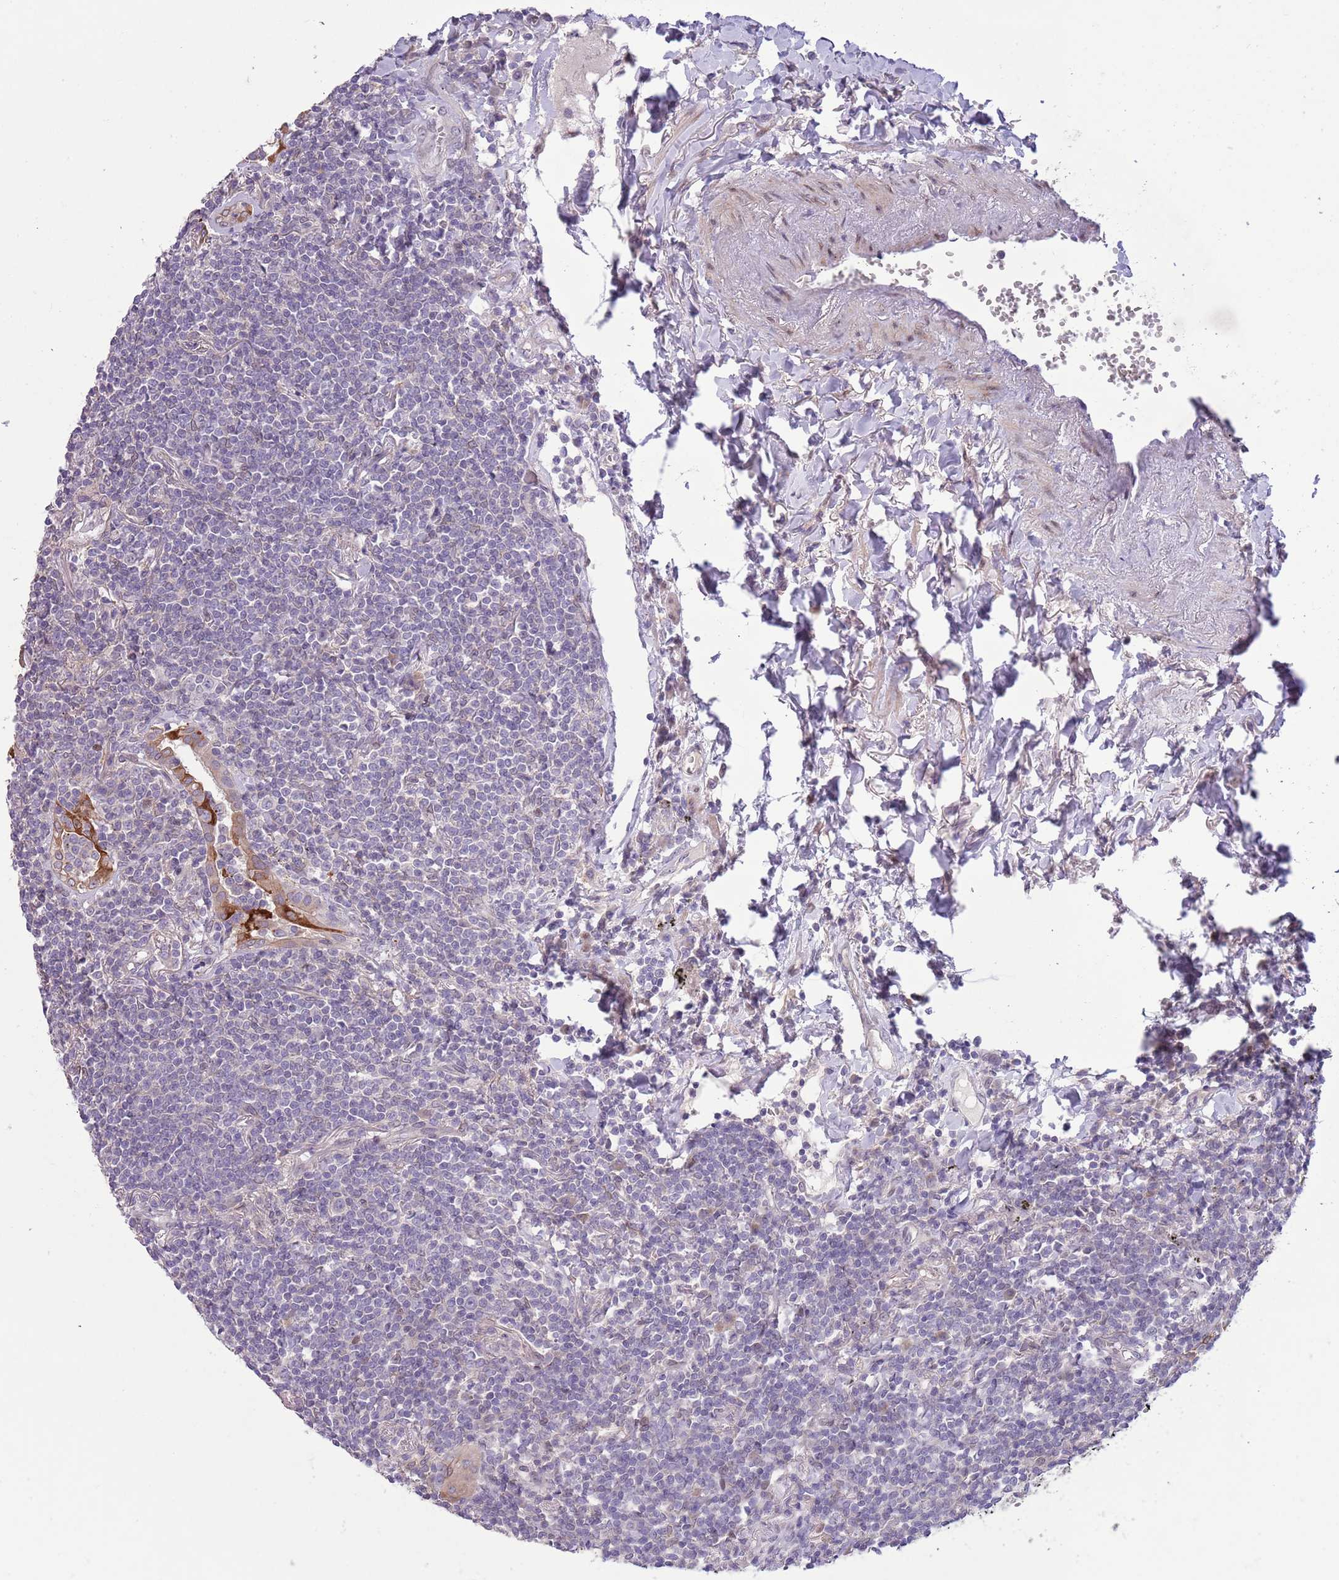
{"staining": {"intensity": "negative", "quantity": "none", "location": "none"}, "tissue": "lymphoma", "cell_type": "Tumor cells", "image_type": "cancer", "snomed": [{"axis": "morphology", "description": "Malignant lymphoma, non-Hodgkin's type, Low grade"}, {"axis": "topography", "description": "Lung"}], "caption": "High magnification brightfield microscopy of malignant lymphoma, non-Hodgkin's type (low-grade) stained with DAB (3,3'-diaminobenzidine) (brown) and counterstained with hematoxylin (blue): tumor cells show no significant expression. Brightfield microscopy of immunohistochemistry stained with DAB (3,3'-diaminobenzidine) (brown) and hematoxylin (blue), captured at high magnification.", "gene": "CCND2", "patient": {"sex": "female", "age": 71}}